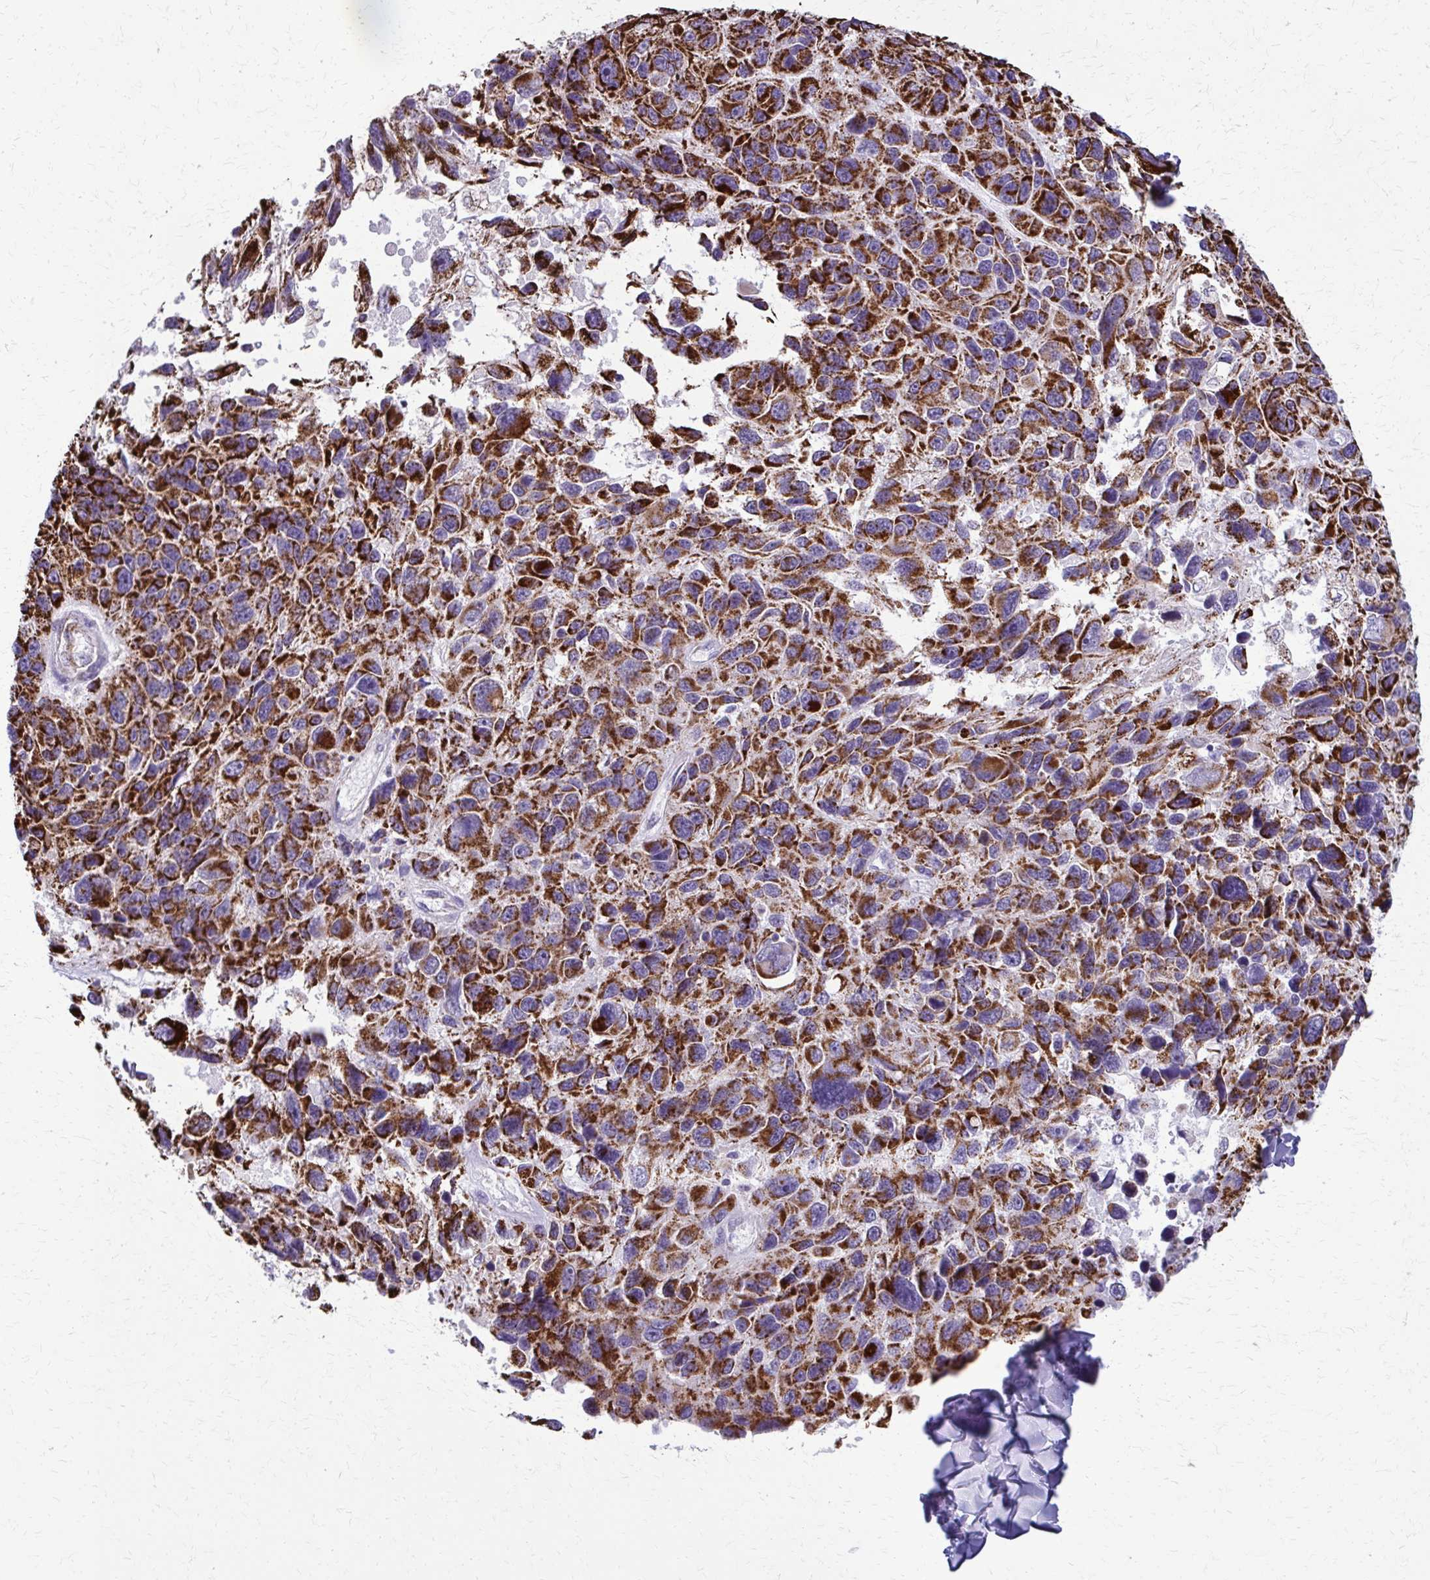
{"staining": {"intensity": "strong", "quantity": ">75%", "location": "cytoplasmic/membranous"}, "tissue": "melanoma", "cell_type": "Tumor cells", "image_type": "cancer", "snomed": [{"axis": "morphology", "description": "Malignant melanoma, NOS"}, {"axis": "topography", "description": "Skin"}], "caption": "Immunohistochemistry (IHC) of human malignant melanoma shows high levels of strong cytoplasmic/membranous staining in about >75% of tumor cells. The protein is shown in brown color, while the nuclei are stained blue.", "gene": "TVP23A", "patient": {"sex": "male", "age": 53}}